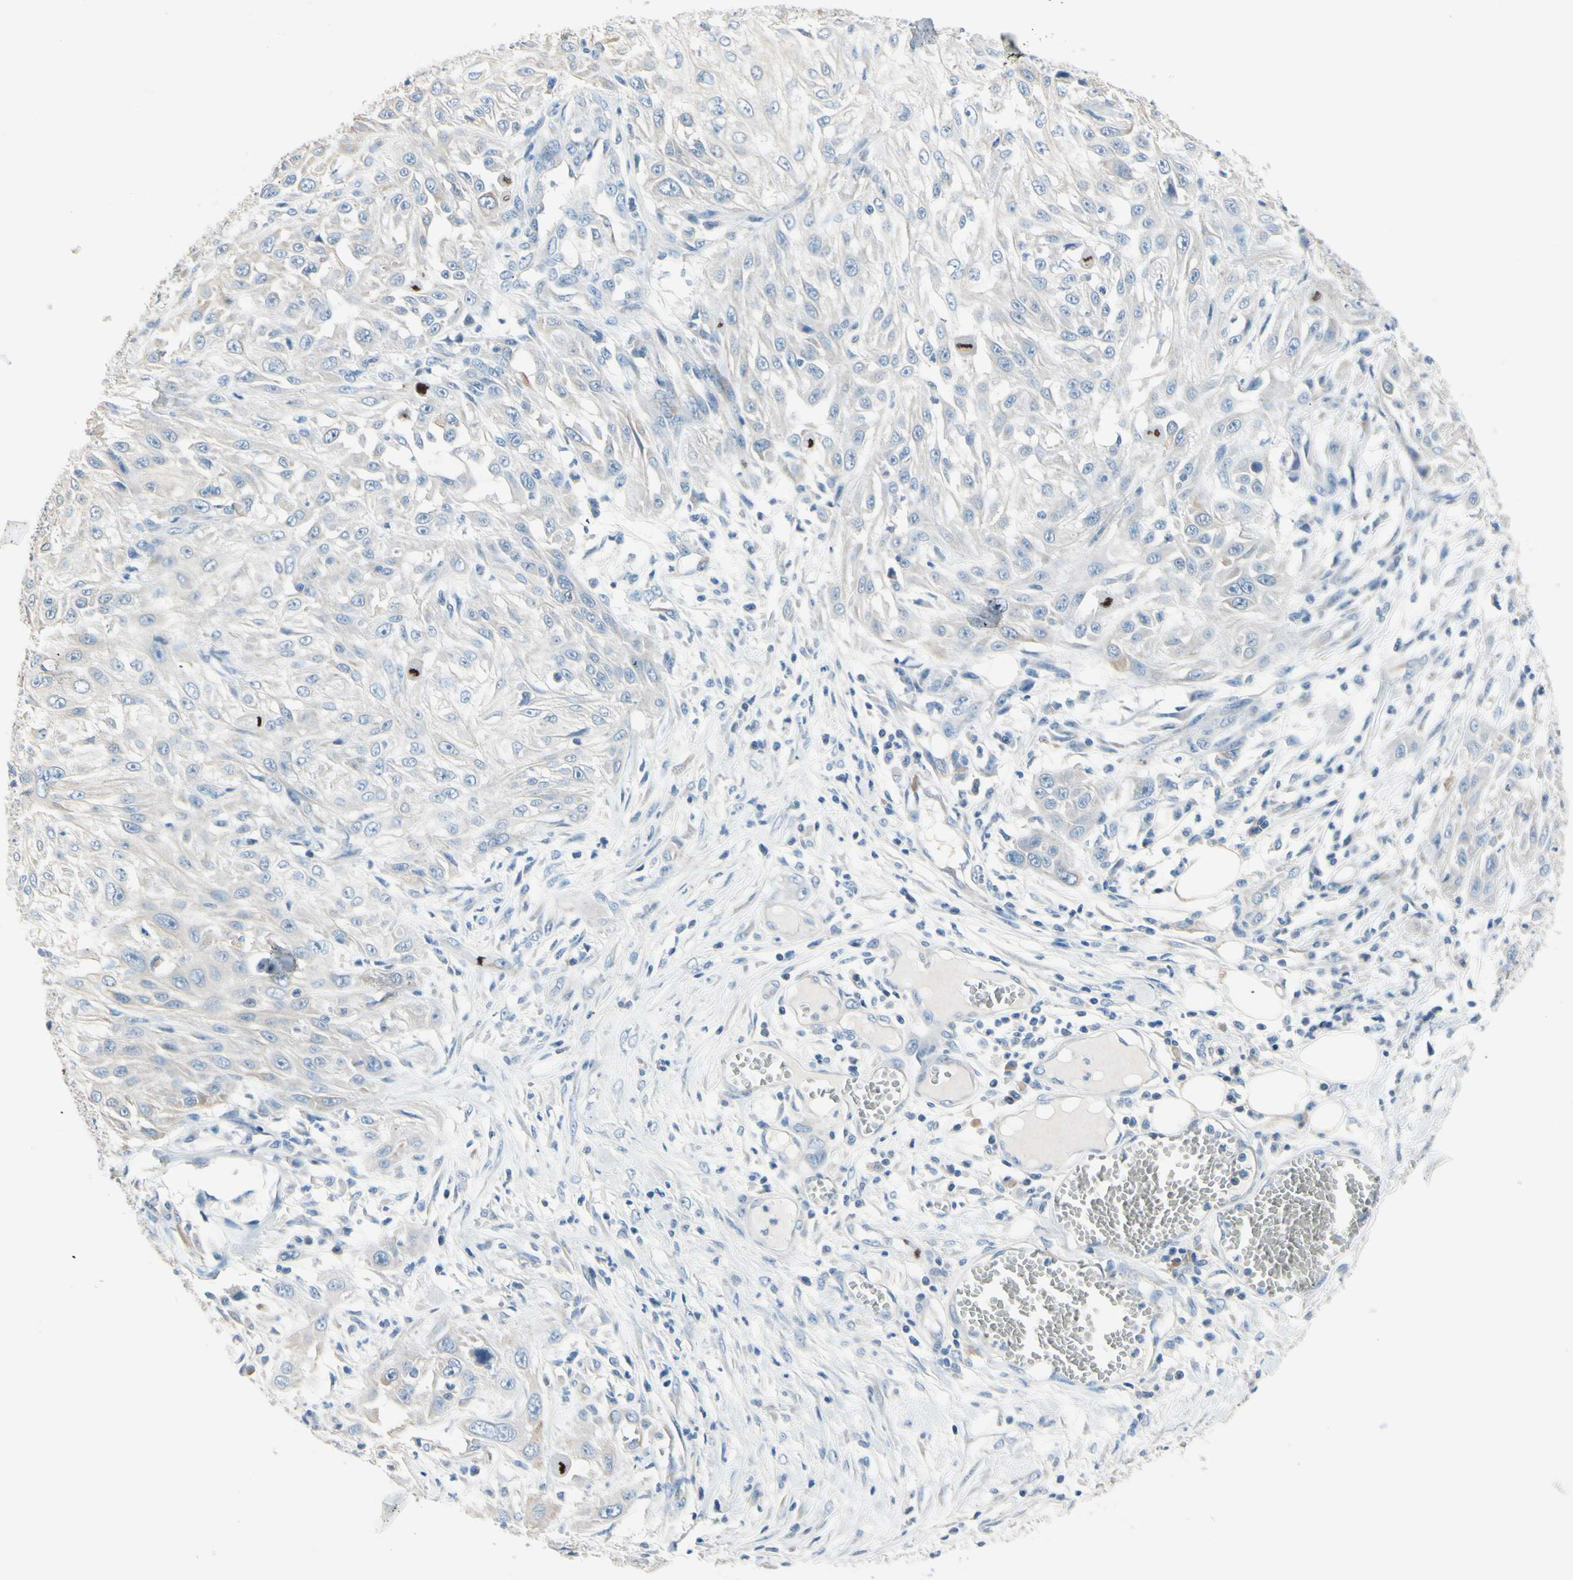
{"staining": {"intensity": "negative", "quantity": "none", "location": "none"}, "tissue": "skin cancer", "cell_type": "Tumor cells", "image_type": "cancer", "snomed": [{"axis": "morphology", "description": "Squamous cell carcinoma, NOS"}, {"axis": "topography", "description": "Skin"}], "caption": "Human skin cancer (squamous cell carcinoma) stained for a protein using IHC exhibits no positivity in tumor cells.", "gene": "CKAP2", "patient": {"sex": "male", "age": 75}}